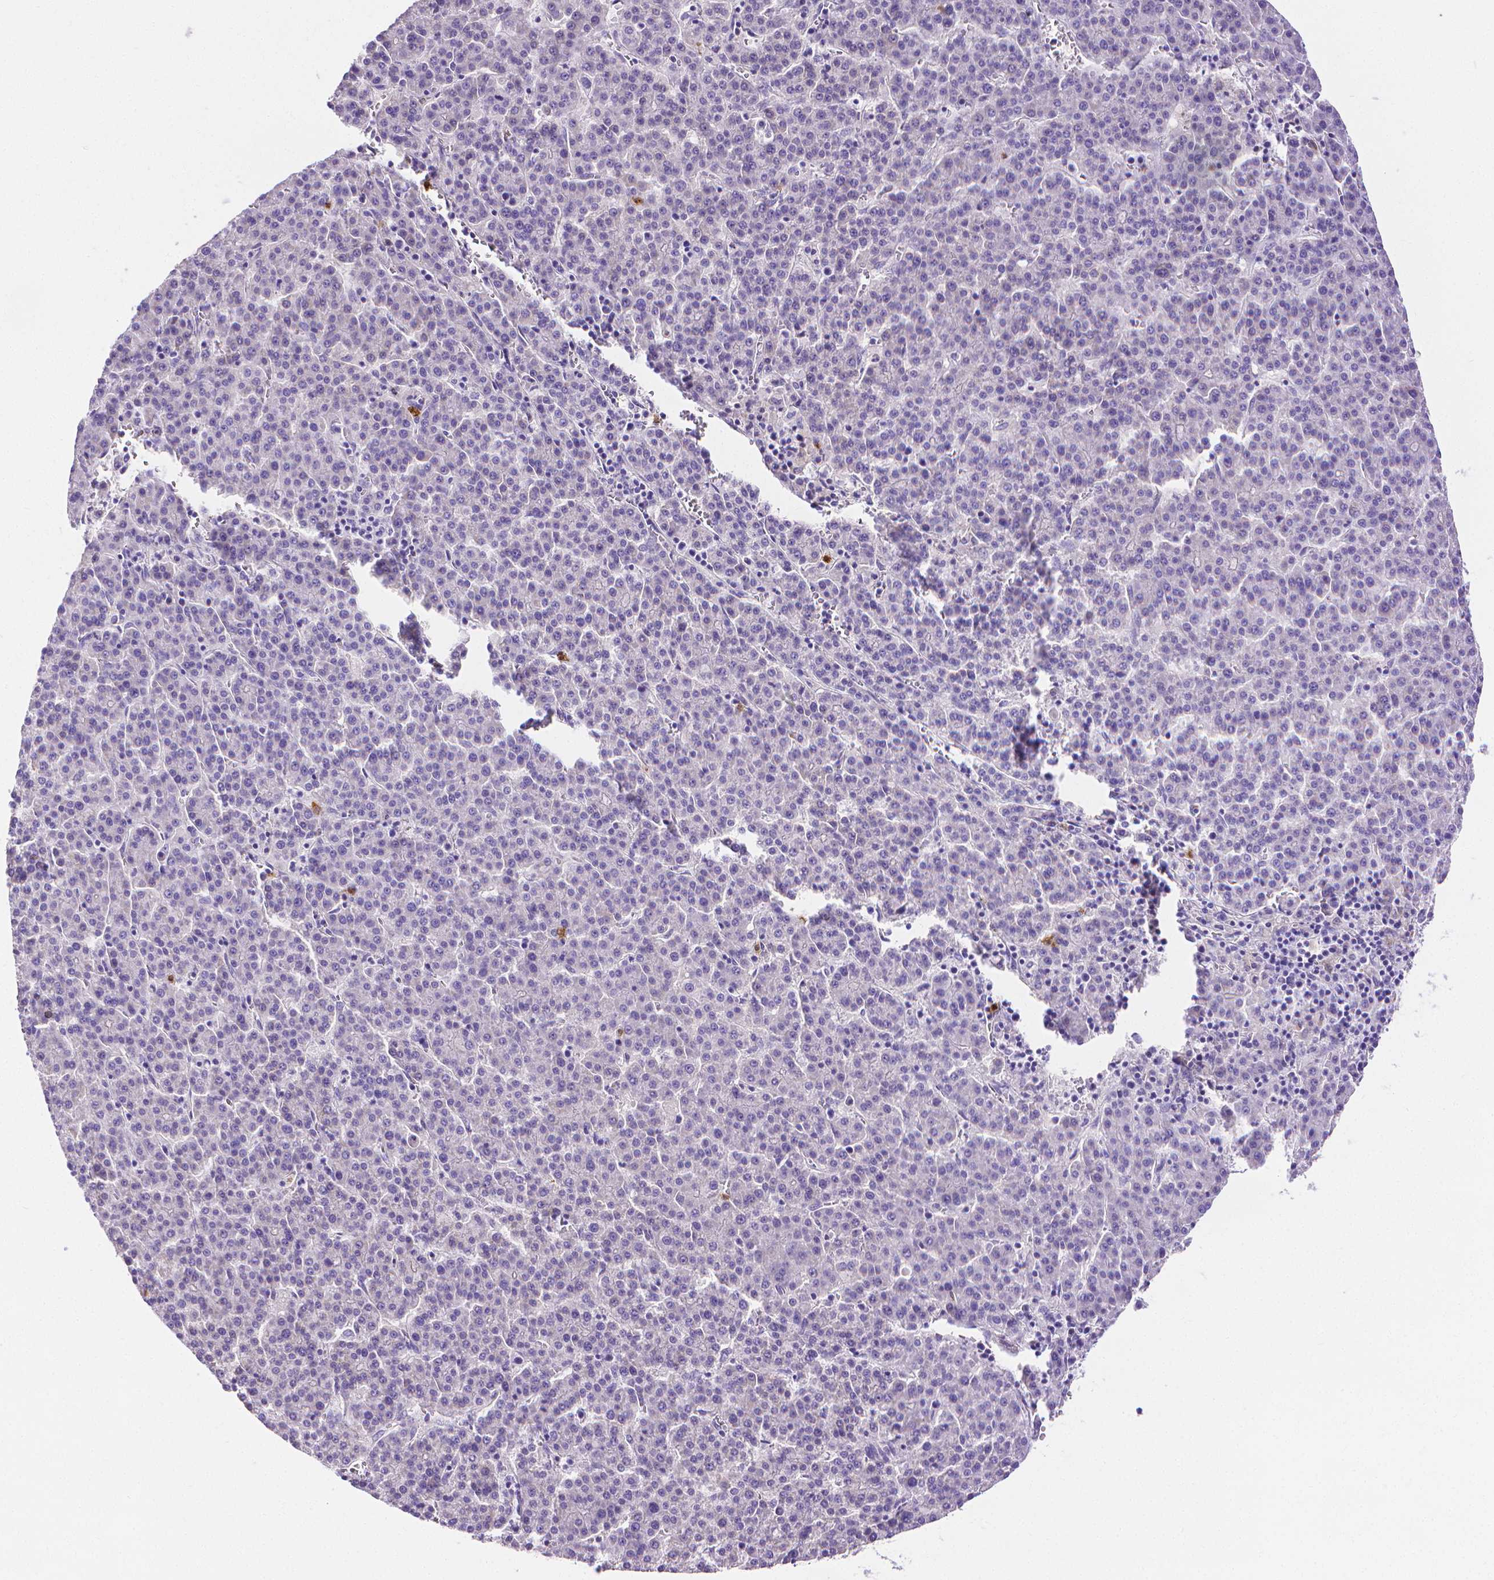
{"staining": {"intensity": "negative", "quantity": "none", "location": "none"}, "tissue": "liver cancer", "cell_type": "Tumor cells", "image_type": "cancer", "snomed": [{"axis": "morphology", "description": "Carcinoma, Hepatocellular, NOS"}, {"axis": "topography", "description": "Liver"}], "caption": "Tumor cells are negative for protein expression in human liver hepatocellular carcinoma.", "gene": "MMP9", "patient": {"sex": "female", "age": 58}}